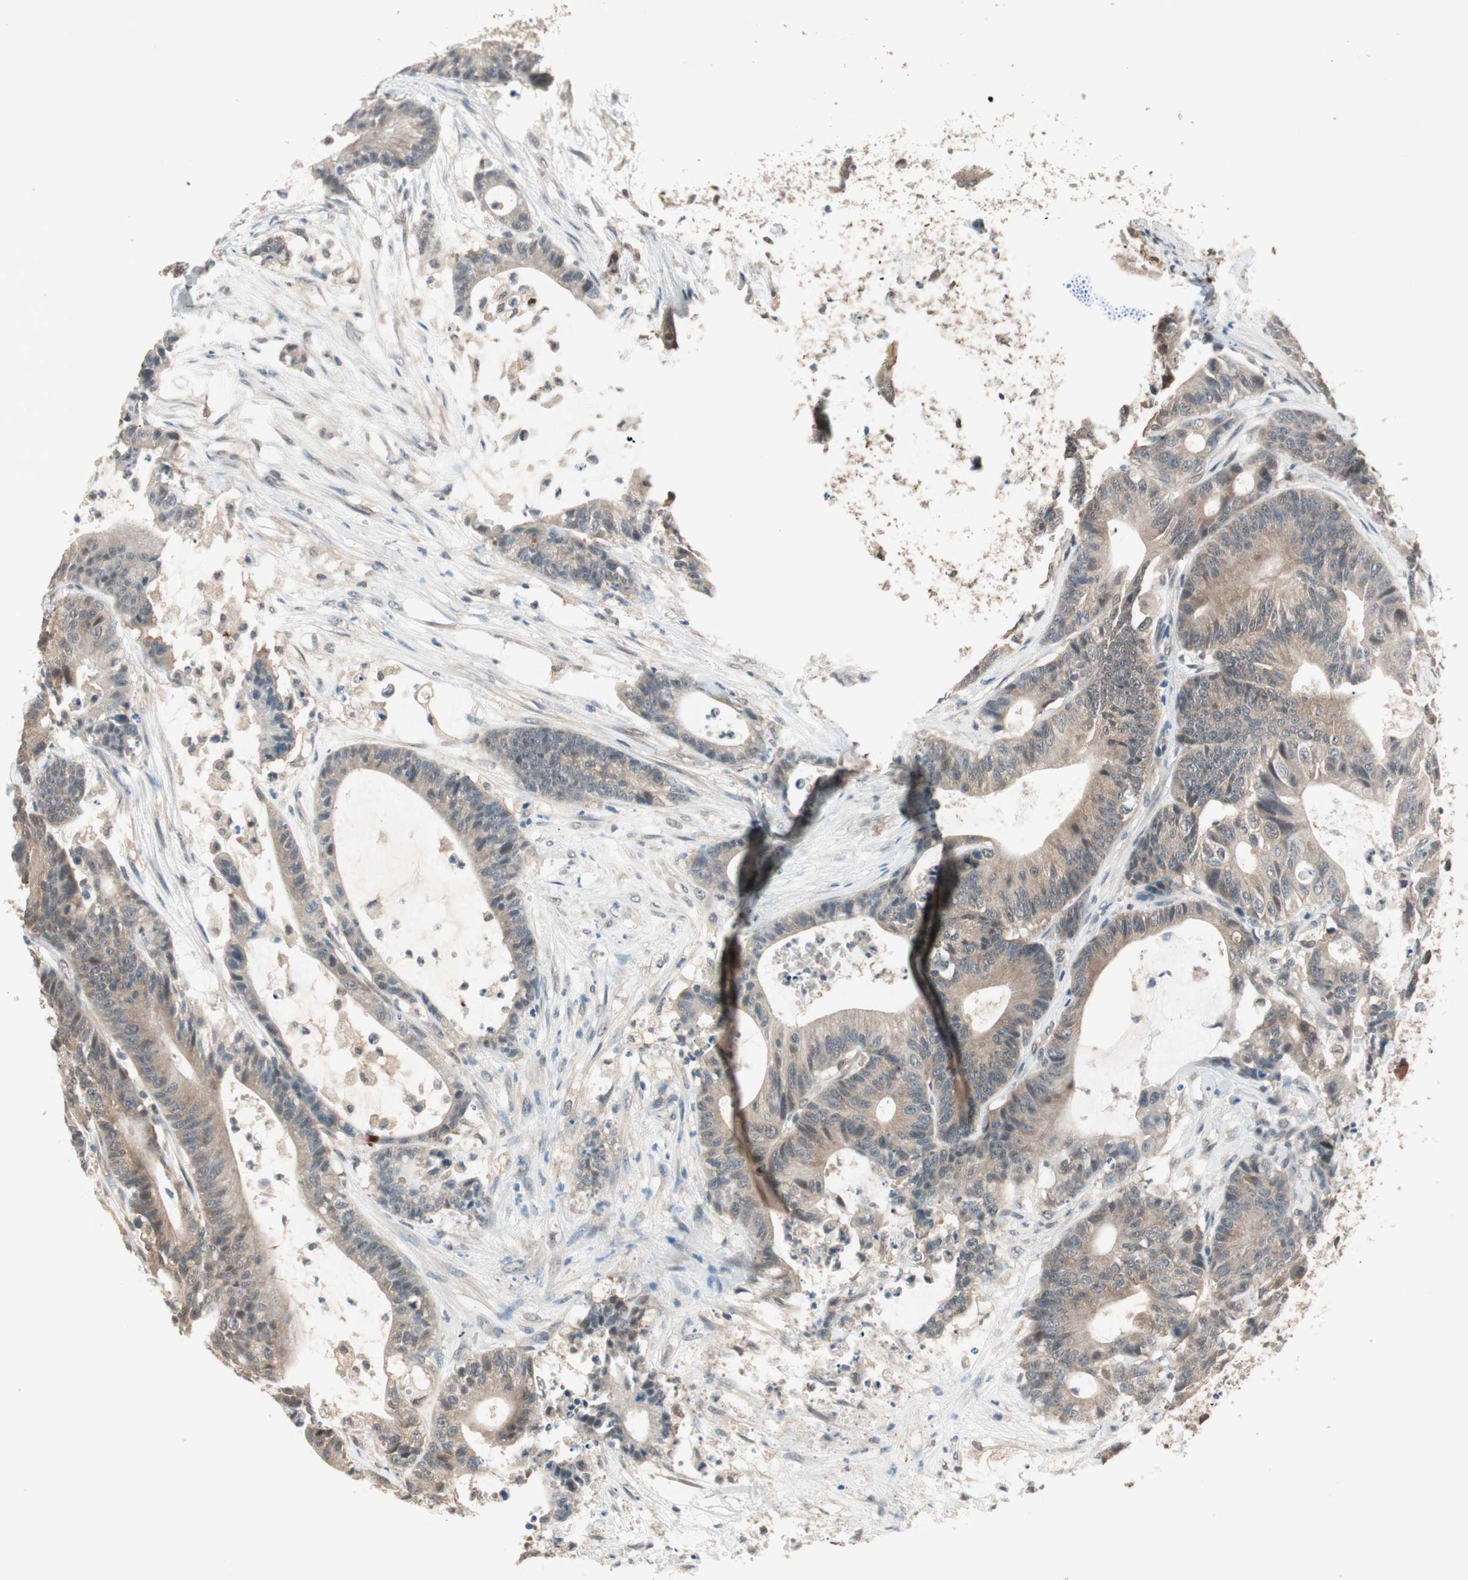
{"staining": {"intensity": "weak", "quantity": "25%-75%", "location": "cytoplasmic/membranous"}, "tissue": "colorectal cancer", "cell_type": "Tumor cells", "image_type": "cancer", "snomed": [{"axis": "morphology", "description": "Adenocarcinoma, NOS"}, {"axis": "topography", "description": "Colon"}], "caption": "Colorectal cancer (adenocarcinoma) was stained to show a protein in brown. There is low levels of weak cytoplasmic/membranous expression in approximately 25%-75% of tumor cells. Ihc stains the protein of interest in brown and the nuclei are stained blue.", "gene": "USP5", "patient": {"sex": "female", "age": 84}}